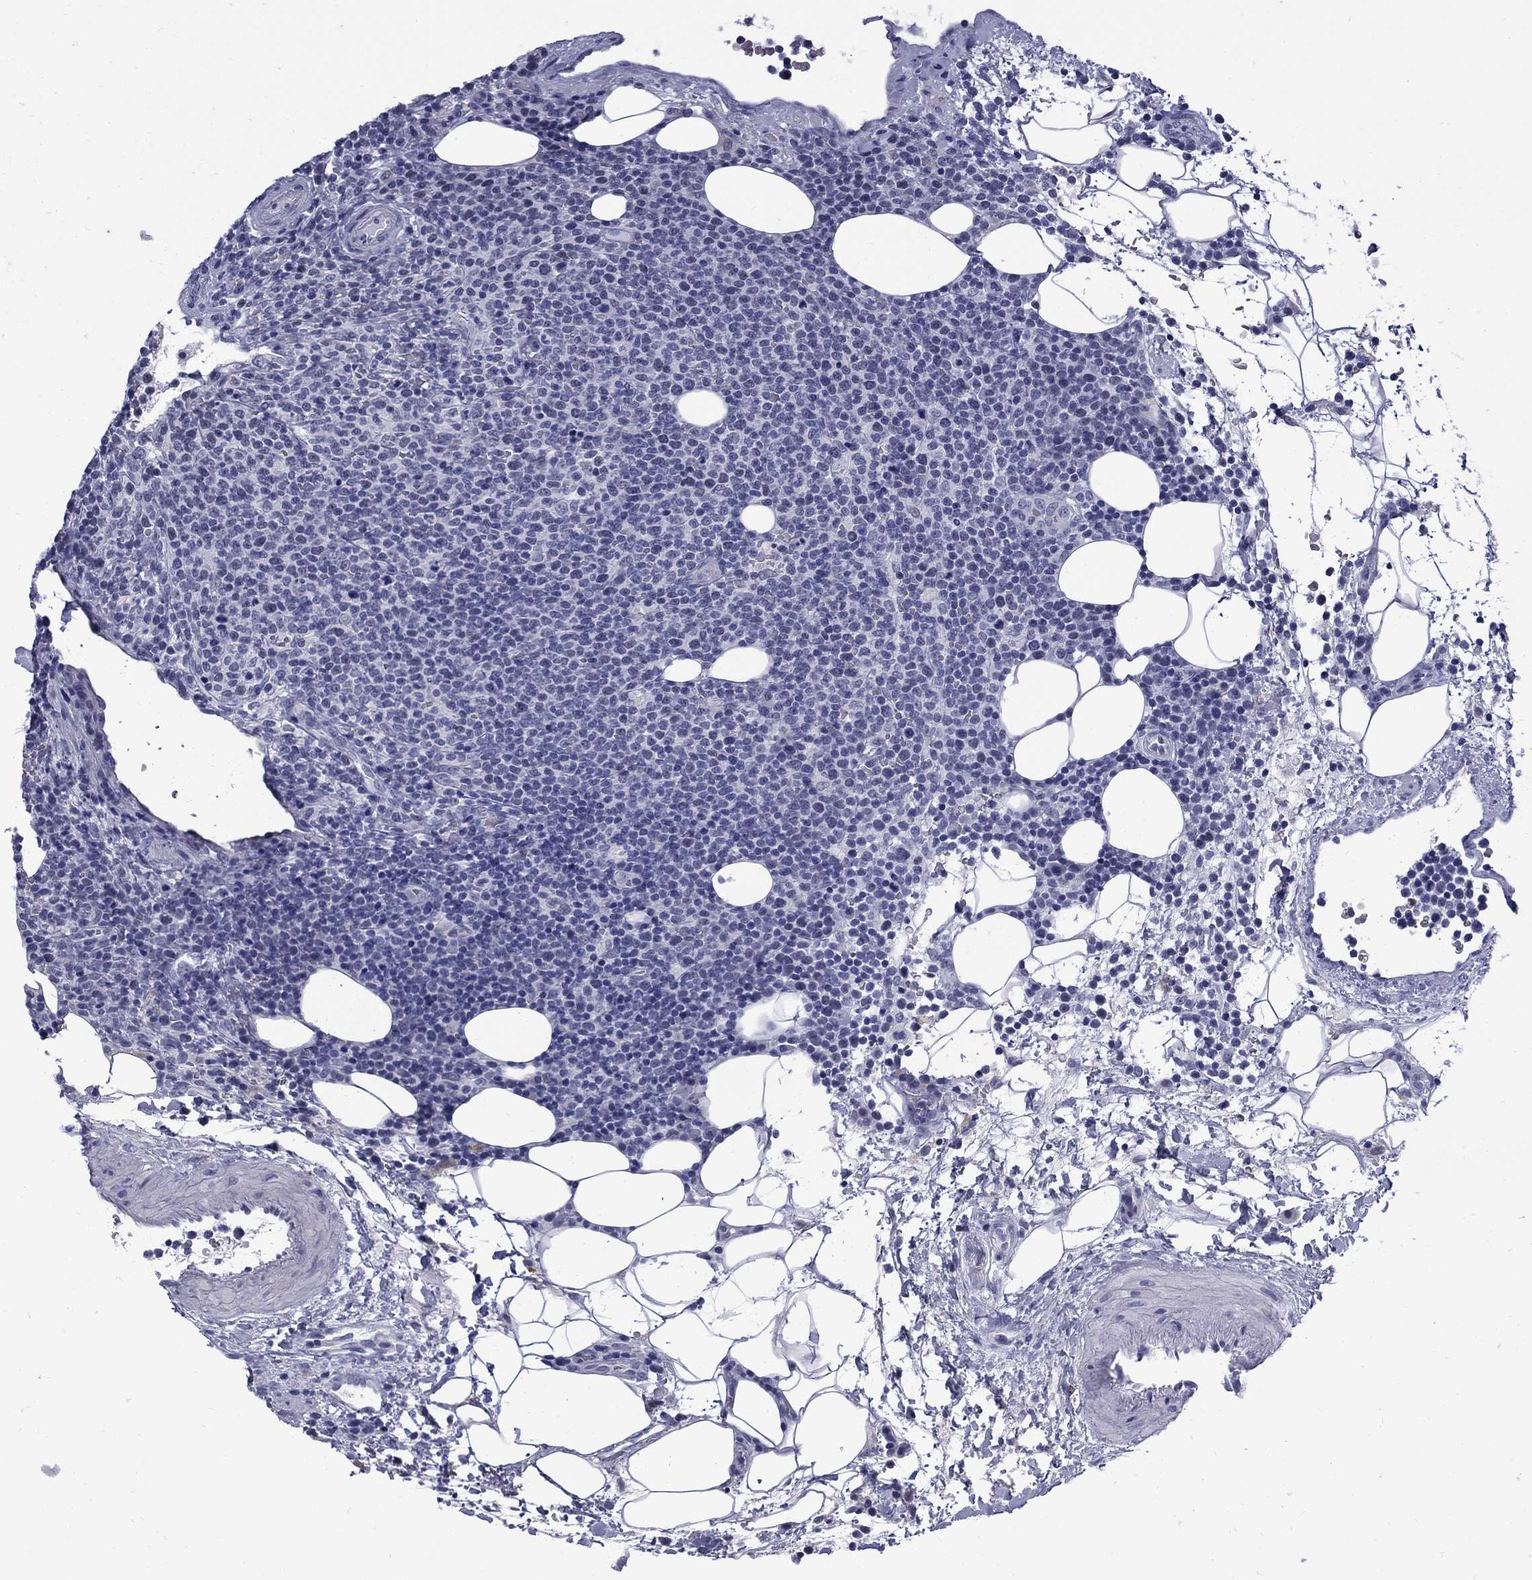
{"staining": {"intensity": "negative", "quantity": "none", "location": "none"}, "tissue": "lymphoma", "cell_type": "Tumor cells", "image_type": "cancer", "snomed": [{"axis": "morphology", "description": "Malignant lymphoma, non-Hodgkin's type, High grade"}, {"axis": "topography", "description": "Lymph node"}], "caption": "IHC image of malignant lymphoma, non-Hodgkin's type (high-grade) stained for a protein (brown), which exhibits no expression in tumor cells.", "gene": "MGARP", "patient": {"sex": "male", "age": 61}}